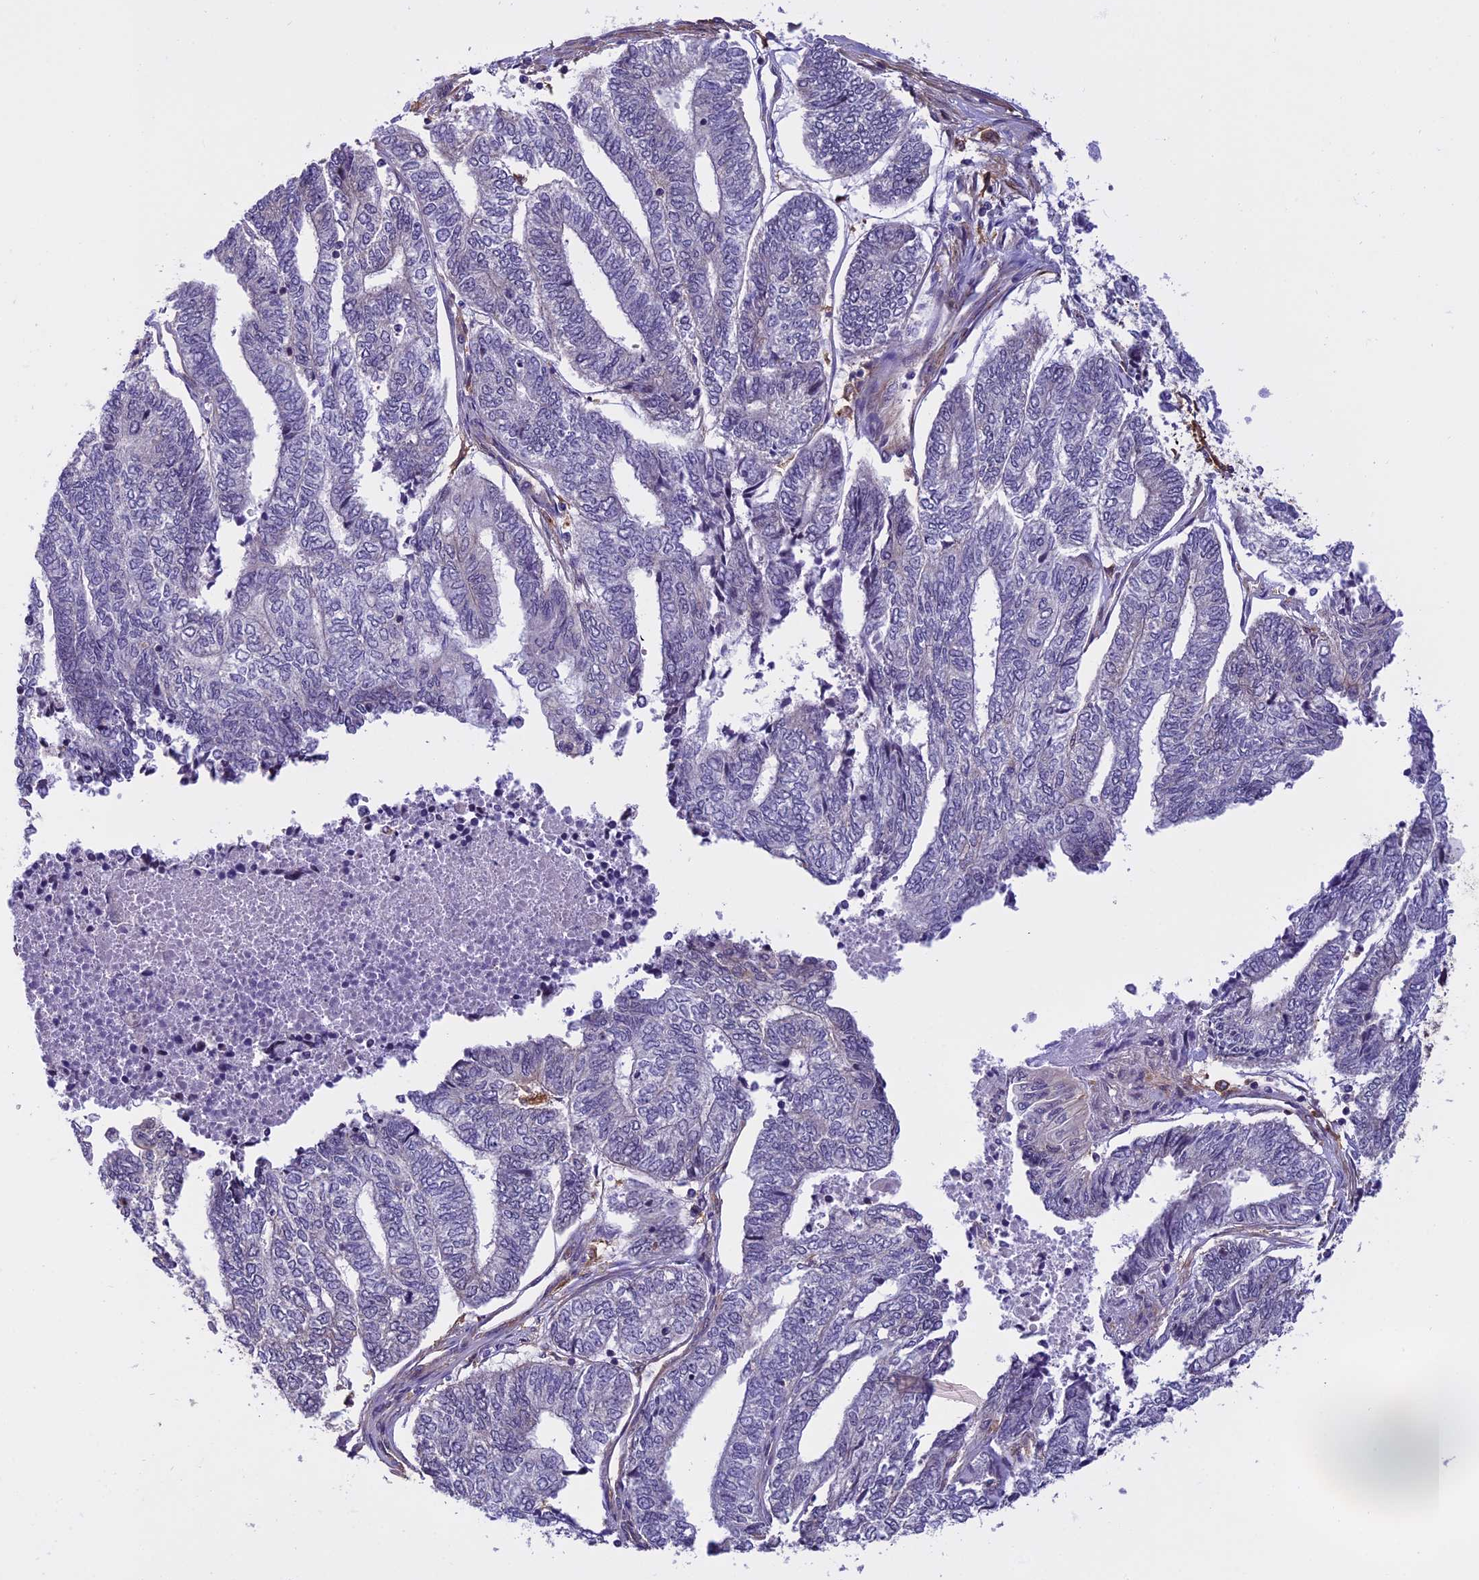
{"staining": {"intensity": "negative", "quantity": "none", "location": "none"}, "tissue": "endometrial cancer", "cell_type": "Tumor cells", "image_type": "cancer", "snomed": [{"axis": "morphology", "description": "Adenocarcinoma, NOS"}, {"axis": "topography", "description": "Uterus"}, {"axis": "topography", "description": "Endometrium"}], "caption": "Endometrial adenocarcinoma was stained to show a protein in brown. There is no significant positivity in tumor cells.", "gene": "EHBP1L1", "patient": {"sex": "female", "age": 70}}